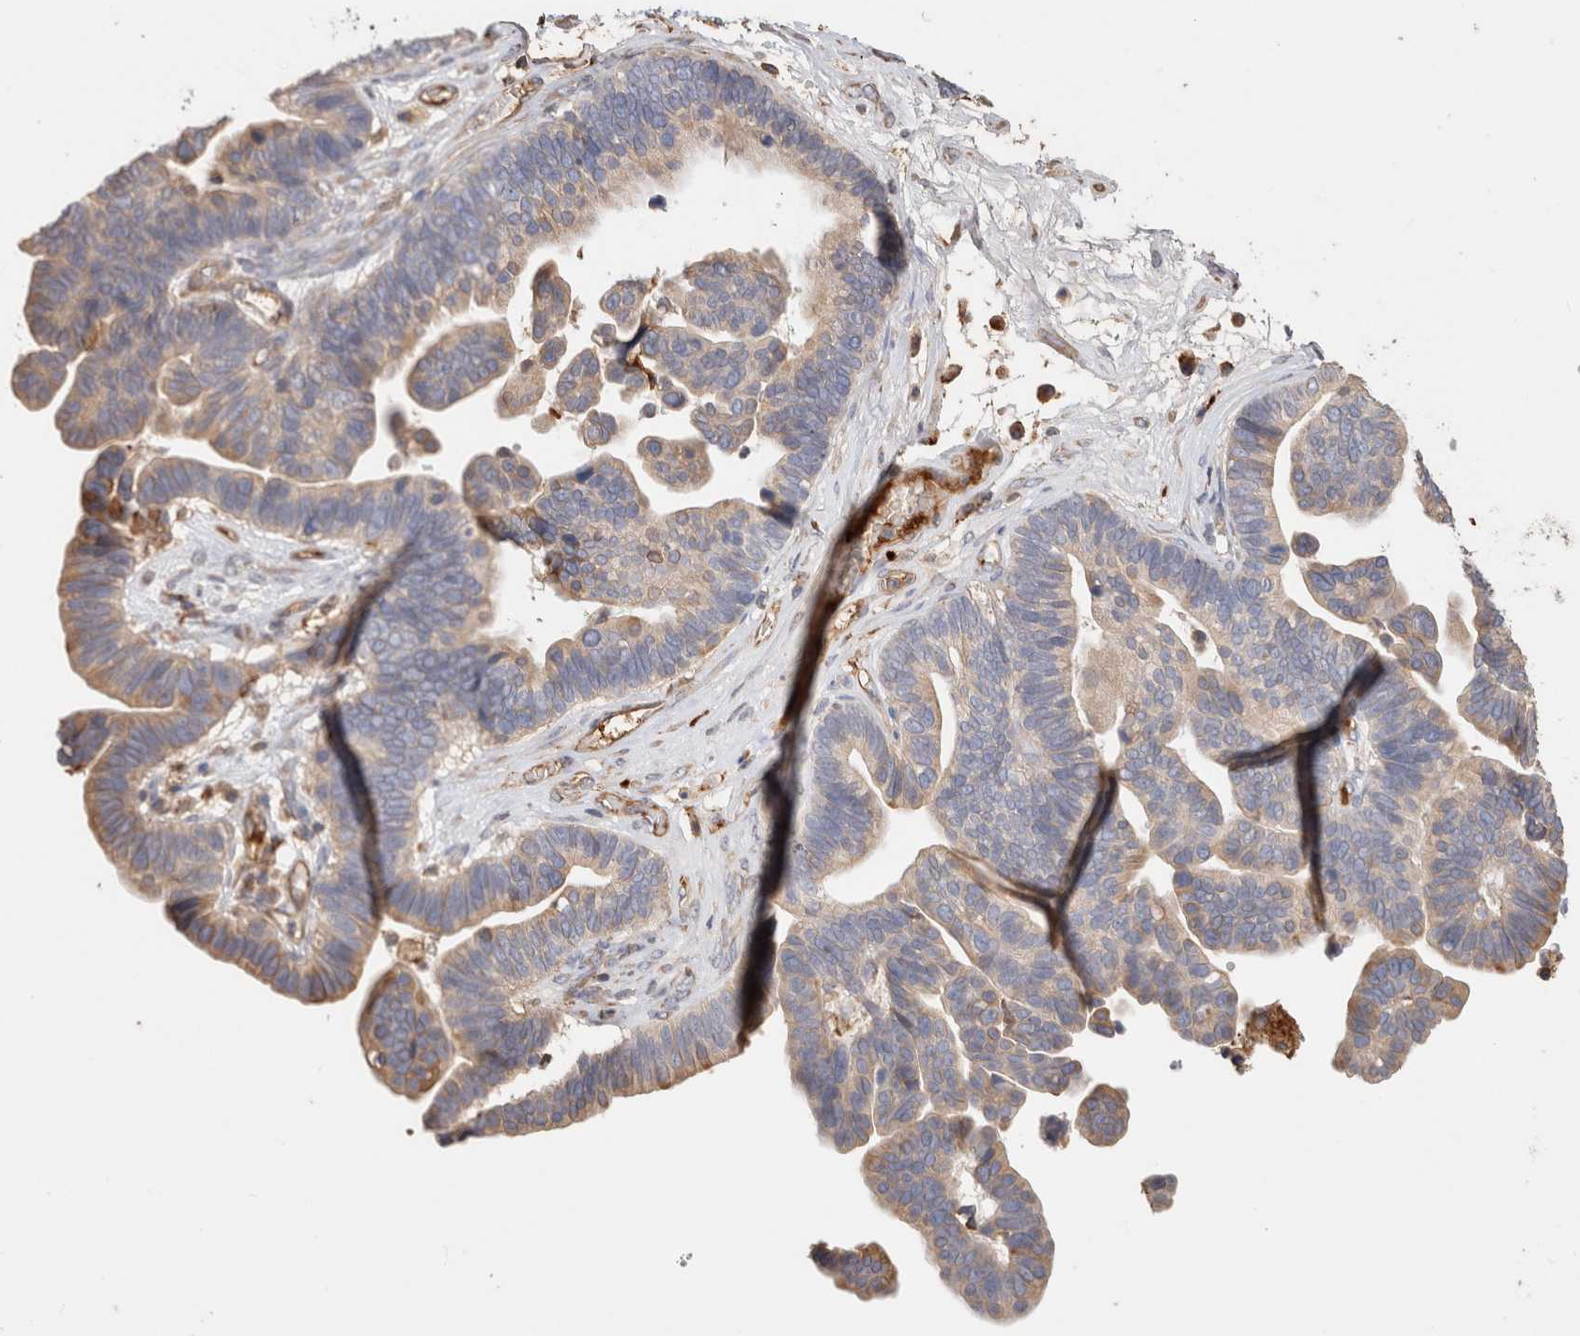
{"staining": {"intensity": "weak", "quantity": "25%-75%", "location": "cytoplasmic/membranous"}, "tissue": "ovarian cancer", "cell_type": "Tumor cells", "image_type": "cancer", "snomed": [{"axis": "morphology", "description": "Cystadenocarcinoma, serous, NOS"}, {"axis": "topography", "description": "Ovary"}], "caption": "DAB immunohistochemical staining of human ovarian cancer demonstrates weak cytoplasmic/membranous protein staining in approximately 25%-75% of tumor cells. (DAB = brown stain, brightfield microscopy at high magnification).", "gene": "PROS1", "patient": {"sex": "female", "age": 56}}